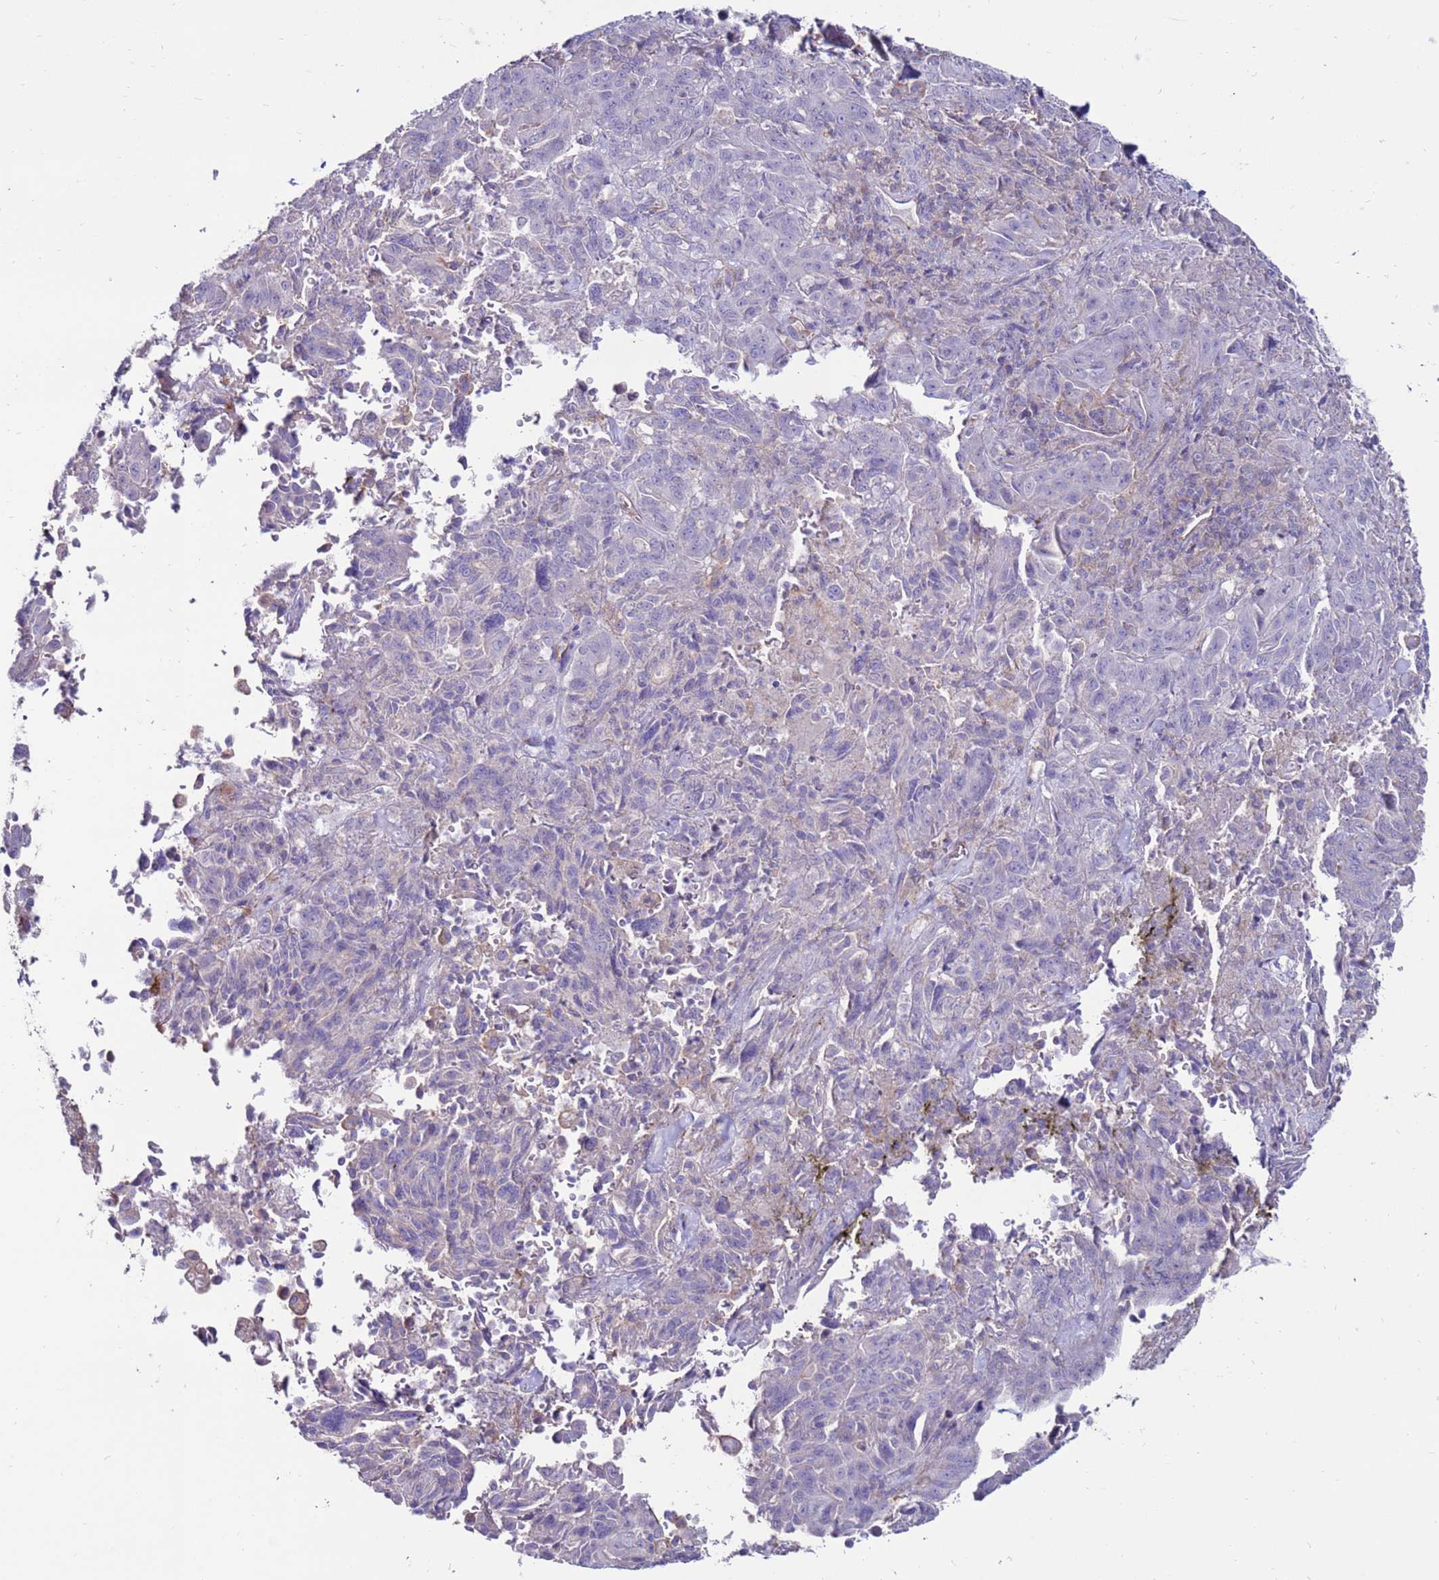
{"staining": {"intensity": "negative", "quantity": "none", "location": "none"}, "tissue": "pancreatic cancer", "cell_type": "Tumor cells", "image_type": "cancer", "snomed": [{"axis": "morphology", "description": "Adenocarcinoma, NOS"}, {"axis": "topography", "description": "Pancreas"}], "caption": "This micrograph is of pancreatic cancer stained with immunohistochemistry to label a protein in brown with the nuclei are counter-stained blue. There is no staining in tumor cells.", "gene": "CLEC4M", "patient": {"sex": "male", "age": 63}}